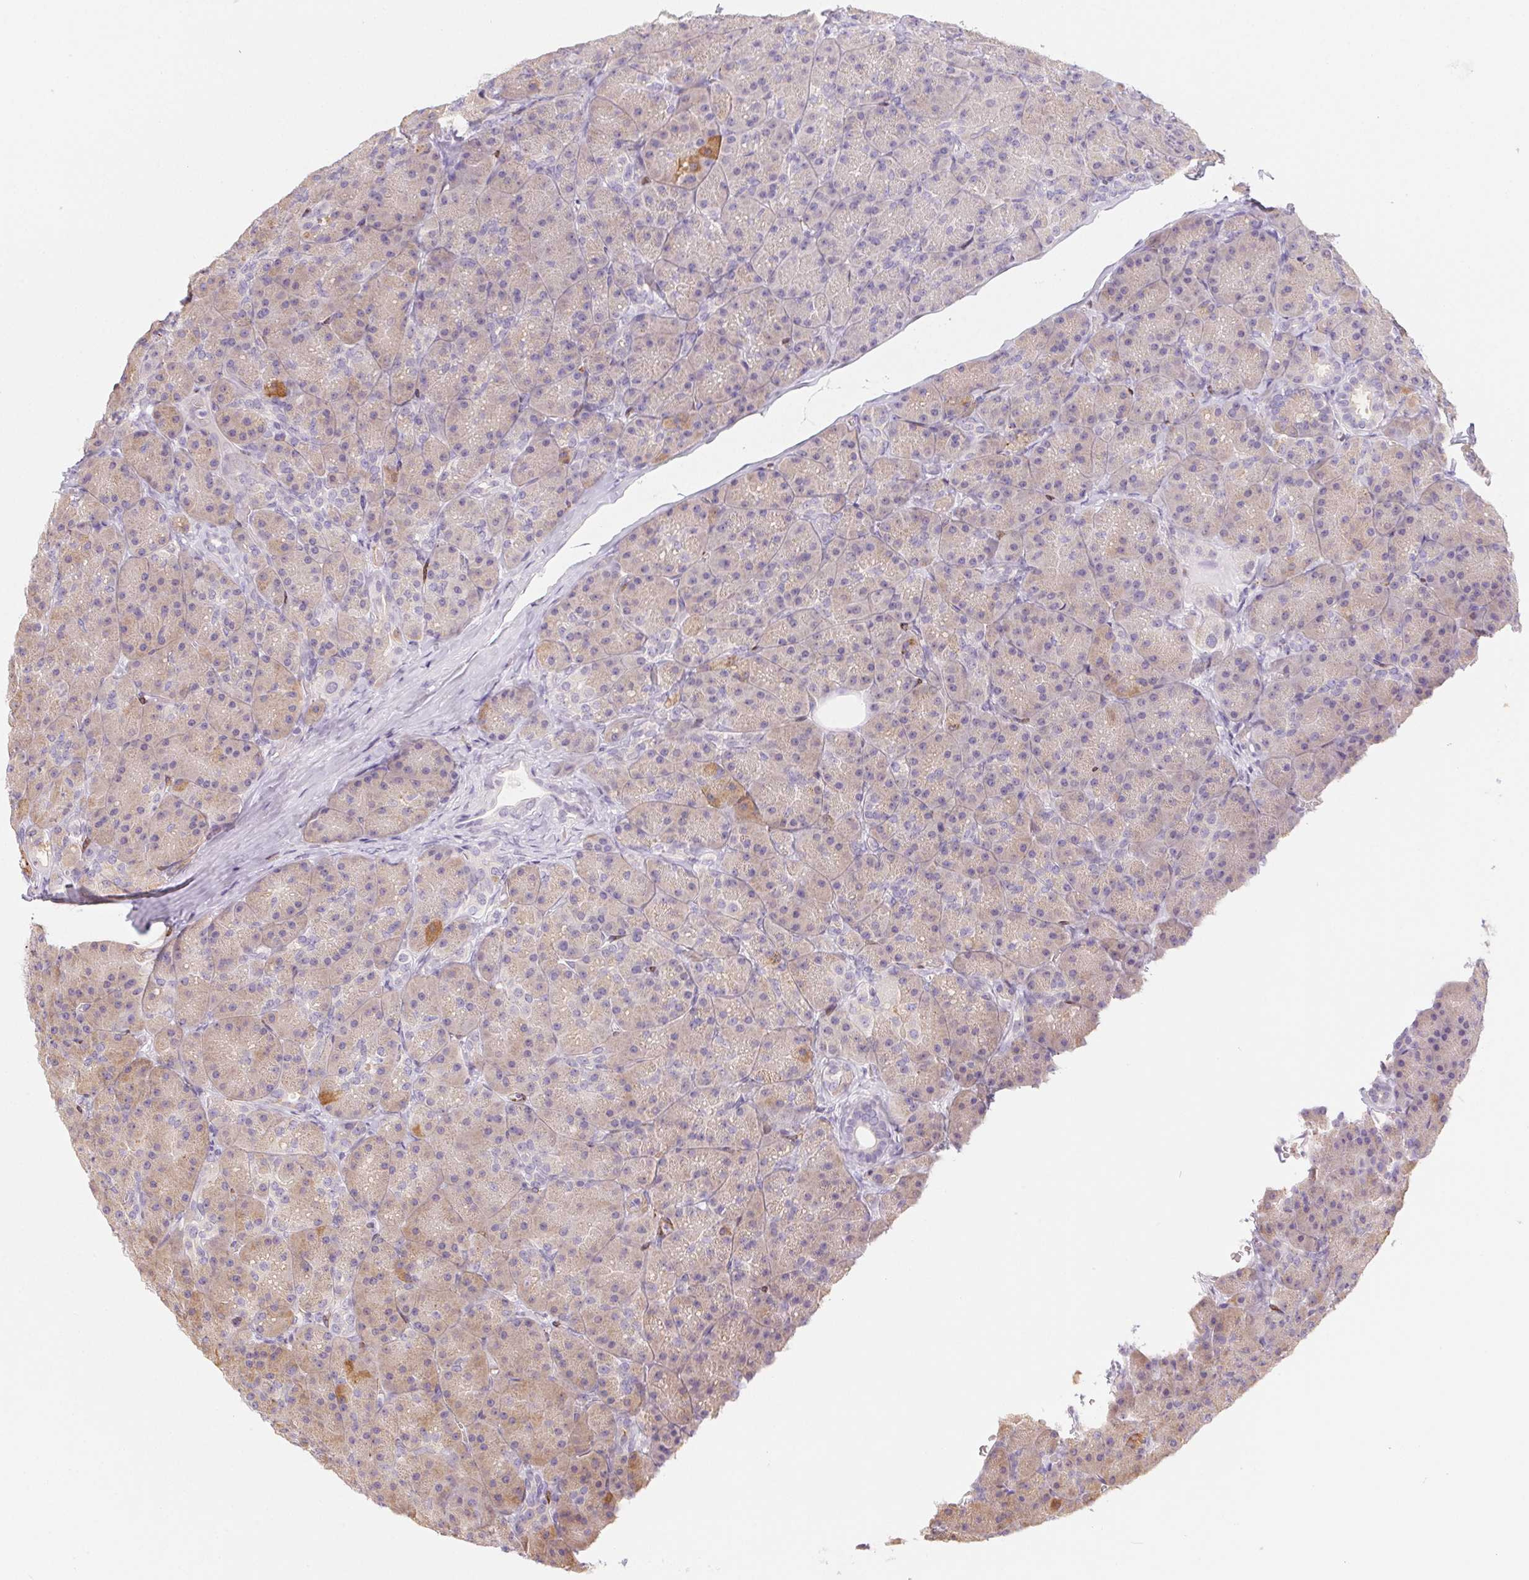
{"staining": {"intensity": "weak", "quantity": ">75%", "location": "cytoplasmic/membranous"}, "tissue": "pancreas", "cell_type": "Exocrine glandular cells", "image_type": "normal", "snomed": [{"axis": "morphology", "description": "Normal tissue, NOS"}, {"axis": "topography", "description": "Pancreas"}], "caption": "Immunohistochemical staining of unremarkable pancreas exhibits >75% levels of weak cytoplasmic/membranous protein expression in about >75% of exocrine glandular cells. (DAB IHC with brightfield microscopy, high magnification).", "gene": "HRC", "patient": {"sex": "male", "age": 57}}